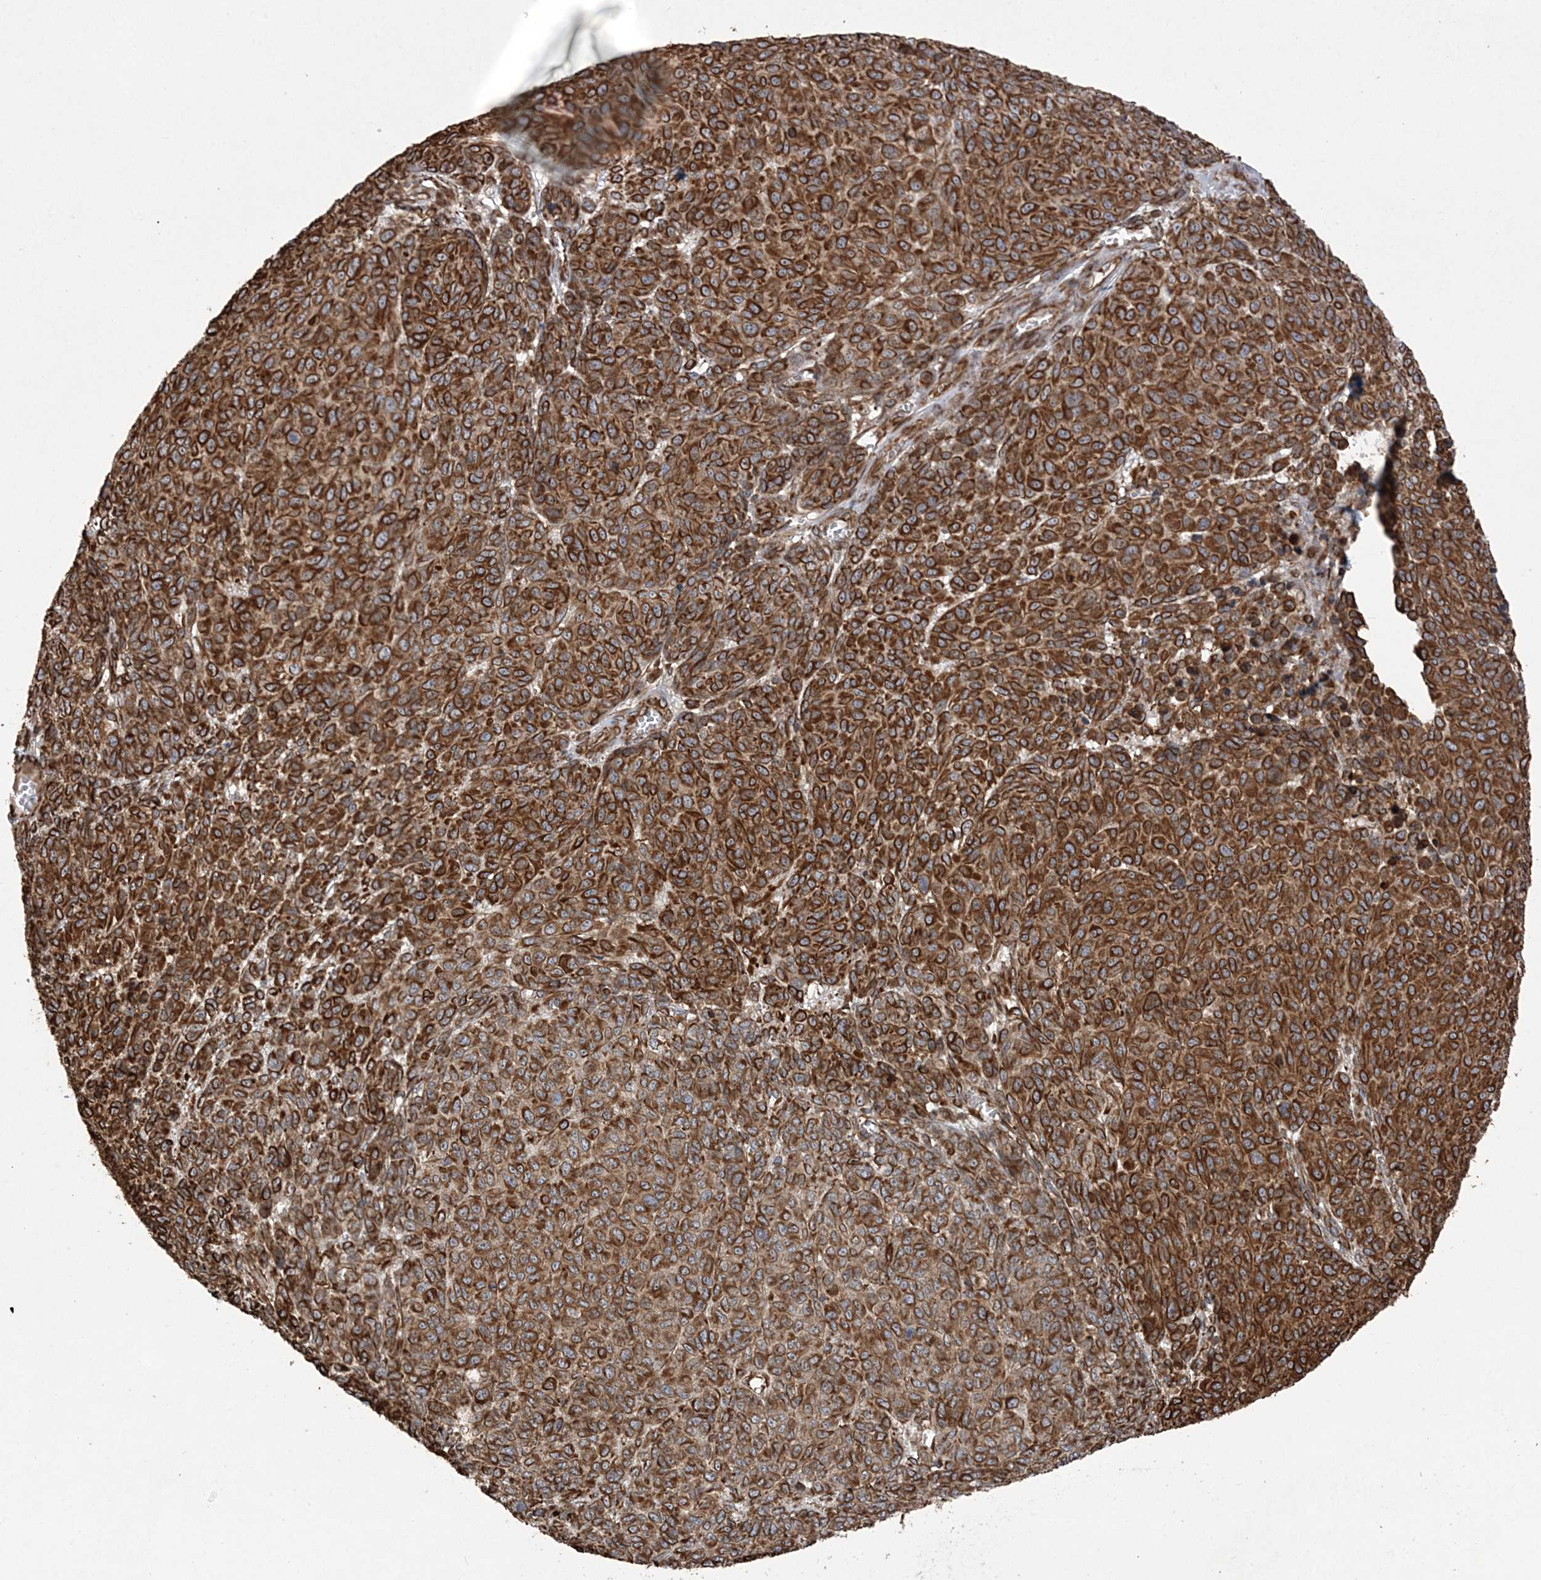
{"staining": {"intensity": "strong", "quantity": ">75%", "location": "cytoplasmic/membranous"}, "tissue": "melanoma", "cell_type": "Tumor cells", "image_type": "cancer", "snomed": [{"axis": "morphology", "description": "Malignant melanoma, NOS"}, {"axis": "topography", "description": "Skin"}], "caption": "A high amount of strong cytoplasmic/membranous expression is appreciated in approximately >75% of tumor cells in melanoma tissue.", "gene": "FAM114A2", "patient": {"sex": "male", "age": 49}}